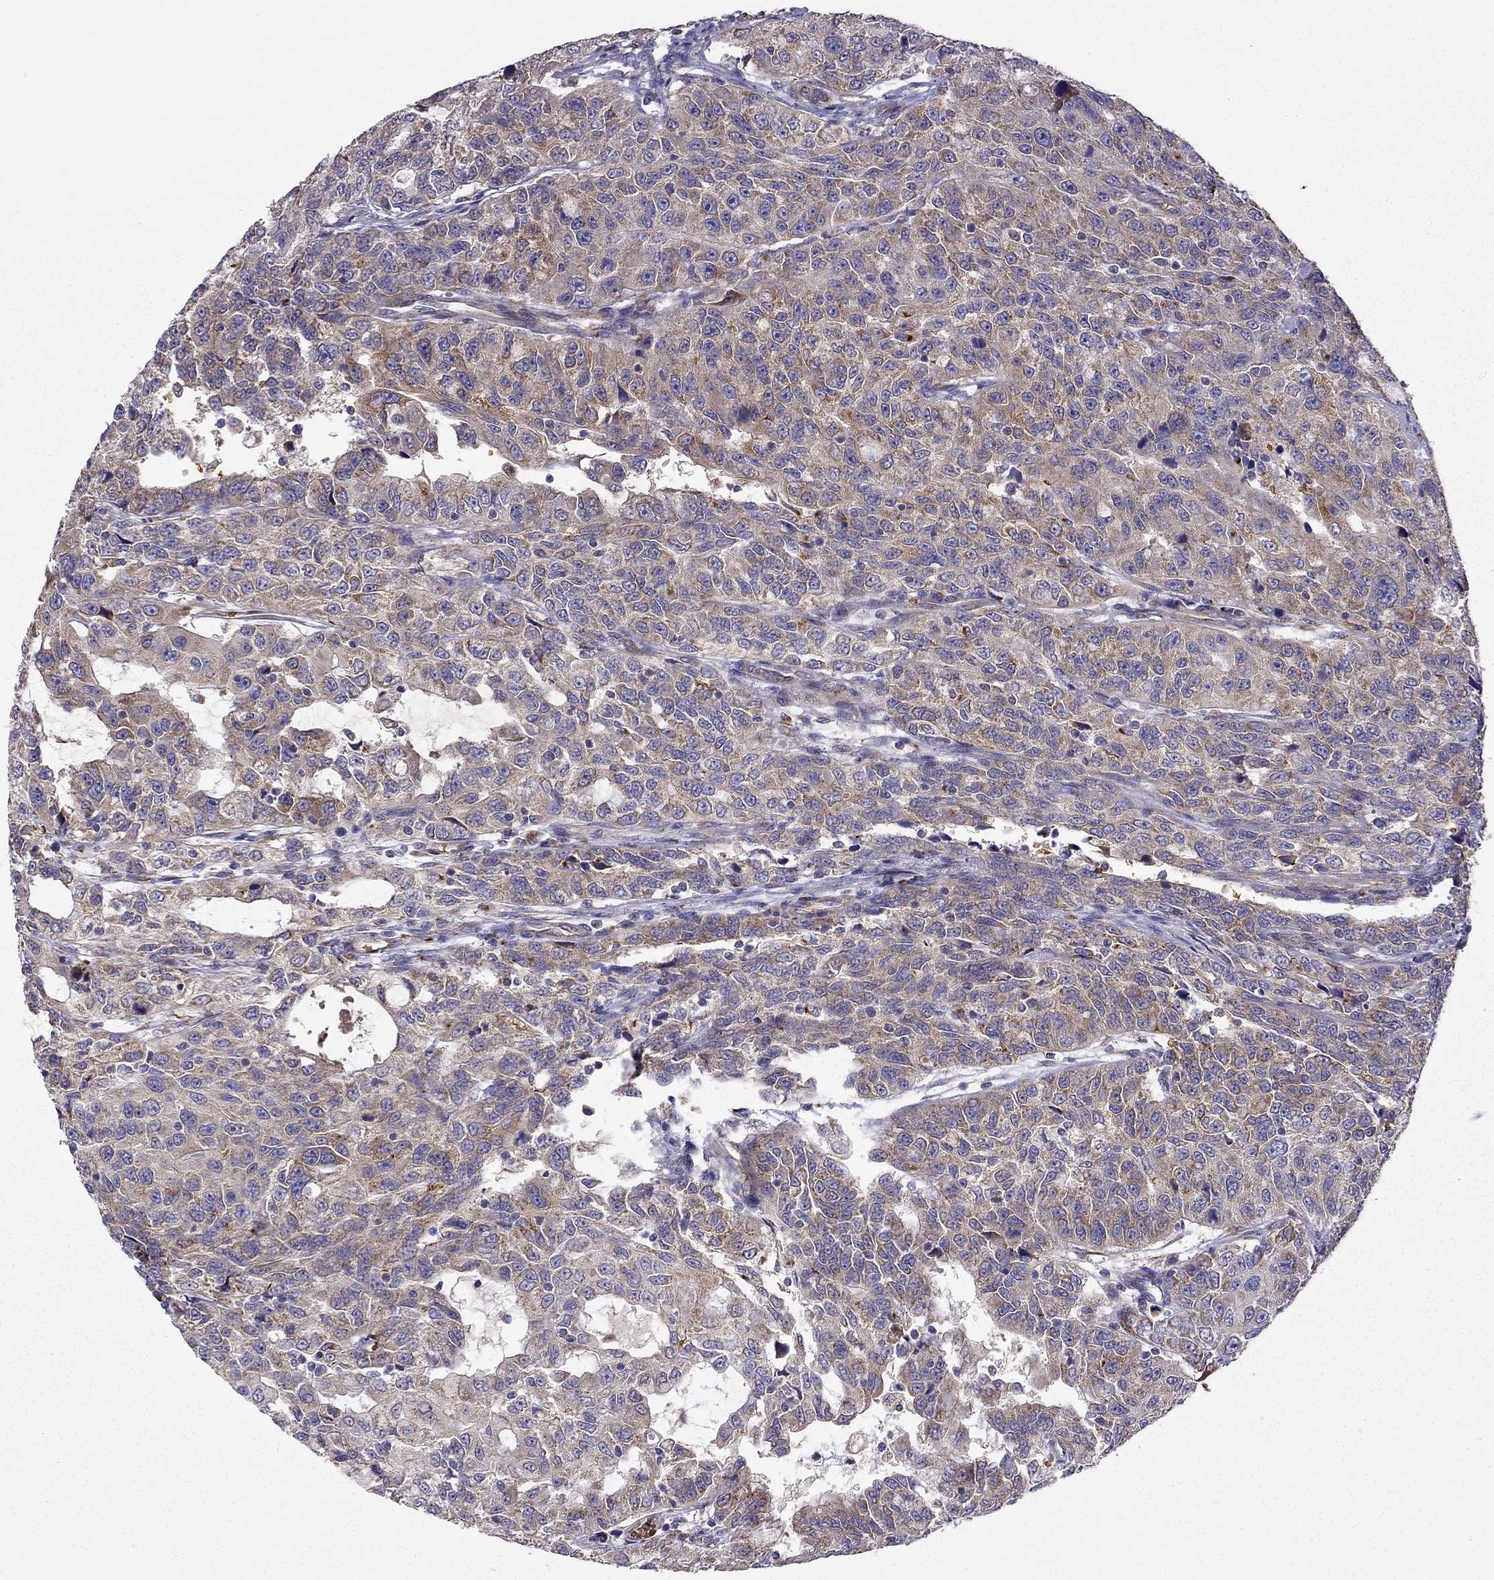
{"staining": {"intensity": "moderate", "quantity": "25%-75%", "location": "cytoplasmic/membranous"}, "tissue": "urothelial cancer", "cell_type": "Tumor cells", "image_type": "cancer", "snomed": [{"axis": "morphology", "description": "Urothelial carcinoma, NOS"}, {"axis": "morphology", "description": "Urothelial carcinoma, High grade"}, {"axis": "topography", "description": "Urinary bladder"}], "caption": "A high-resolution image shows immunohistochemistry staining of urothelial cancer, which reveals moderate cytoplasmic/membranous positivity in approximately 25%-75% of tumor cells. Using DAB (brown) and hematoxylin (blue) stains, captured at high magnification using brightfield microscopy.", "gene": "B4GALT7", "patient": {"sex": "female", "age": 73}}